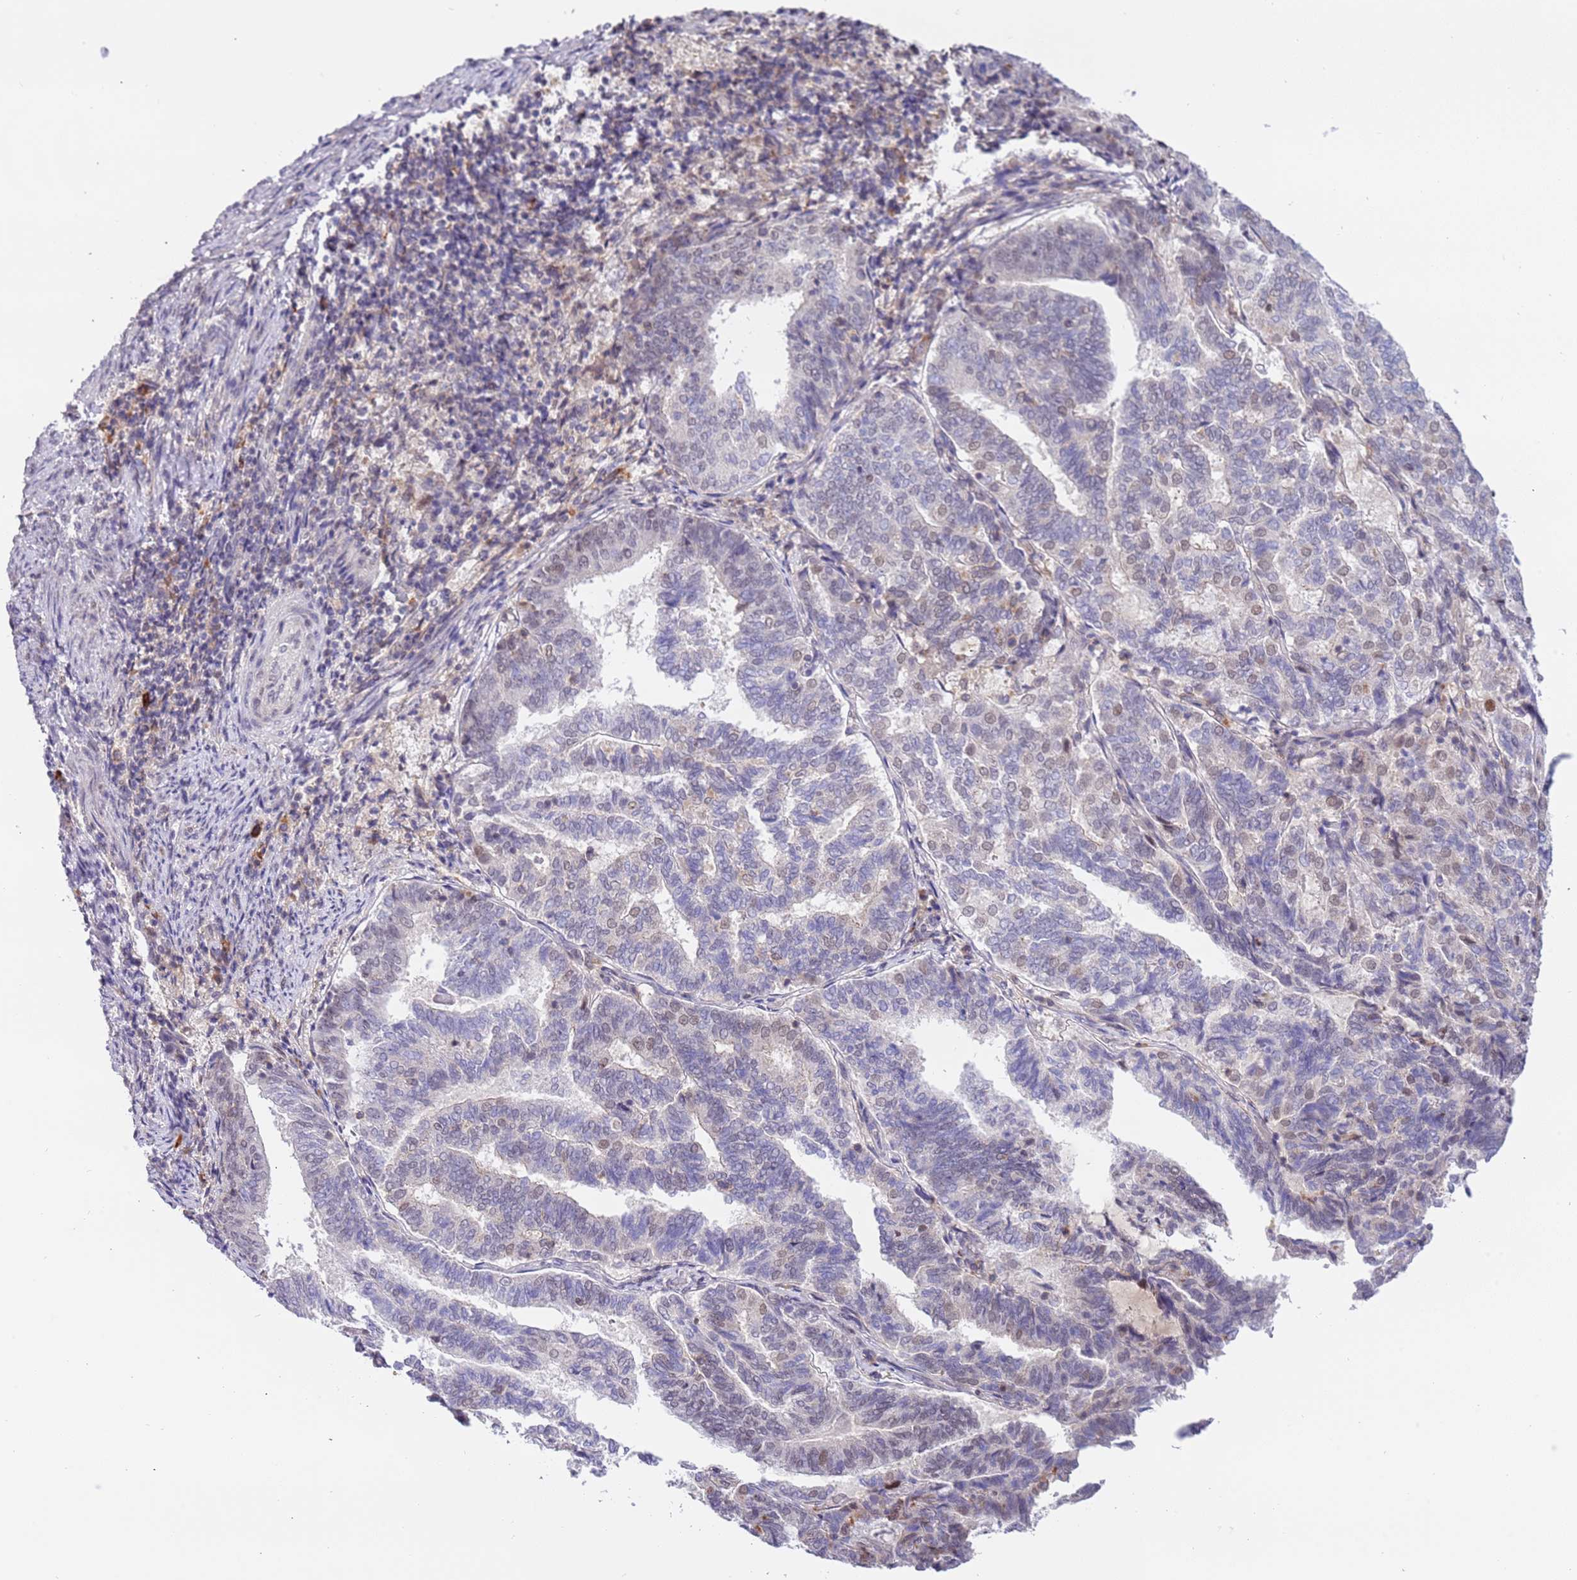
{"staining": {"intensity": "weak", "quantity": "<25%", "location": "nuclear"}, "tissue": "endometrial cancer", "cell_type": "Tumor cells", "image_type": "cancer", "snomed": [{"axis": "morphology", "description": "Adenocarcinoma, NOS"}, {"axis": "topography", "description": "Endometrium"}], "caption": "Immunohistochemistry of human endometrial adenocarcinoma exhibits no positivity in tumor cells.", "gene": "MAGEF1", "patient": {"sex": "female", "age": 80}}